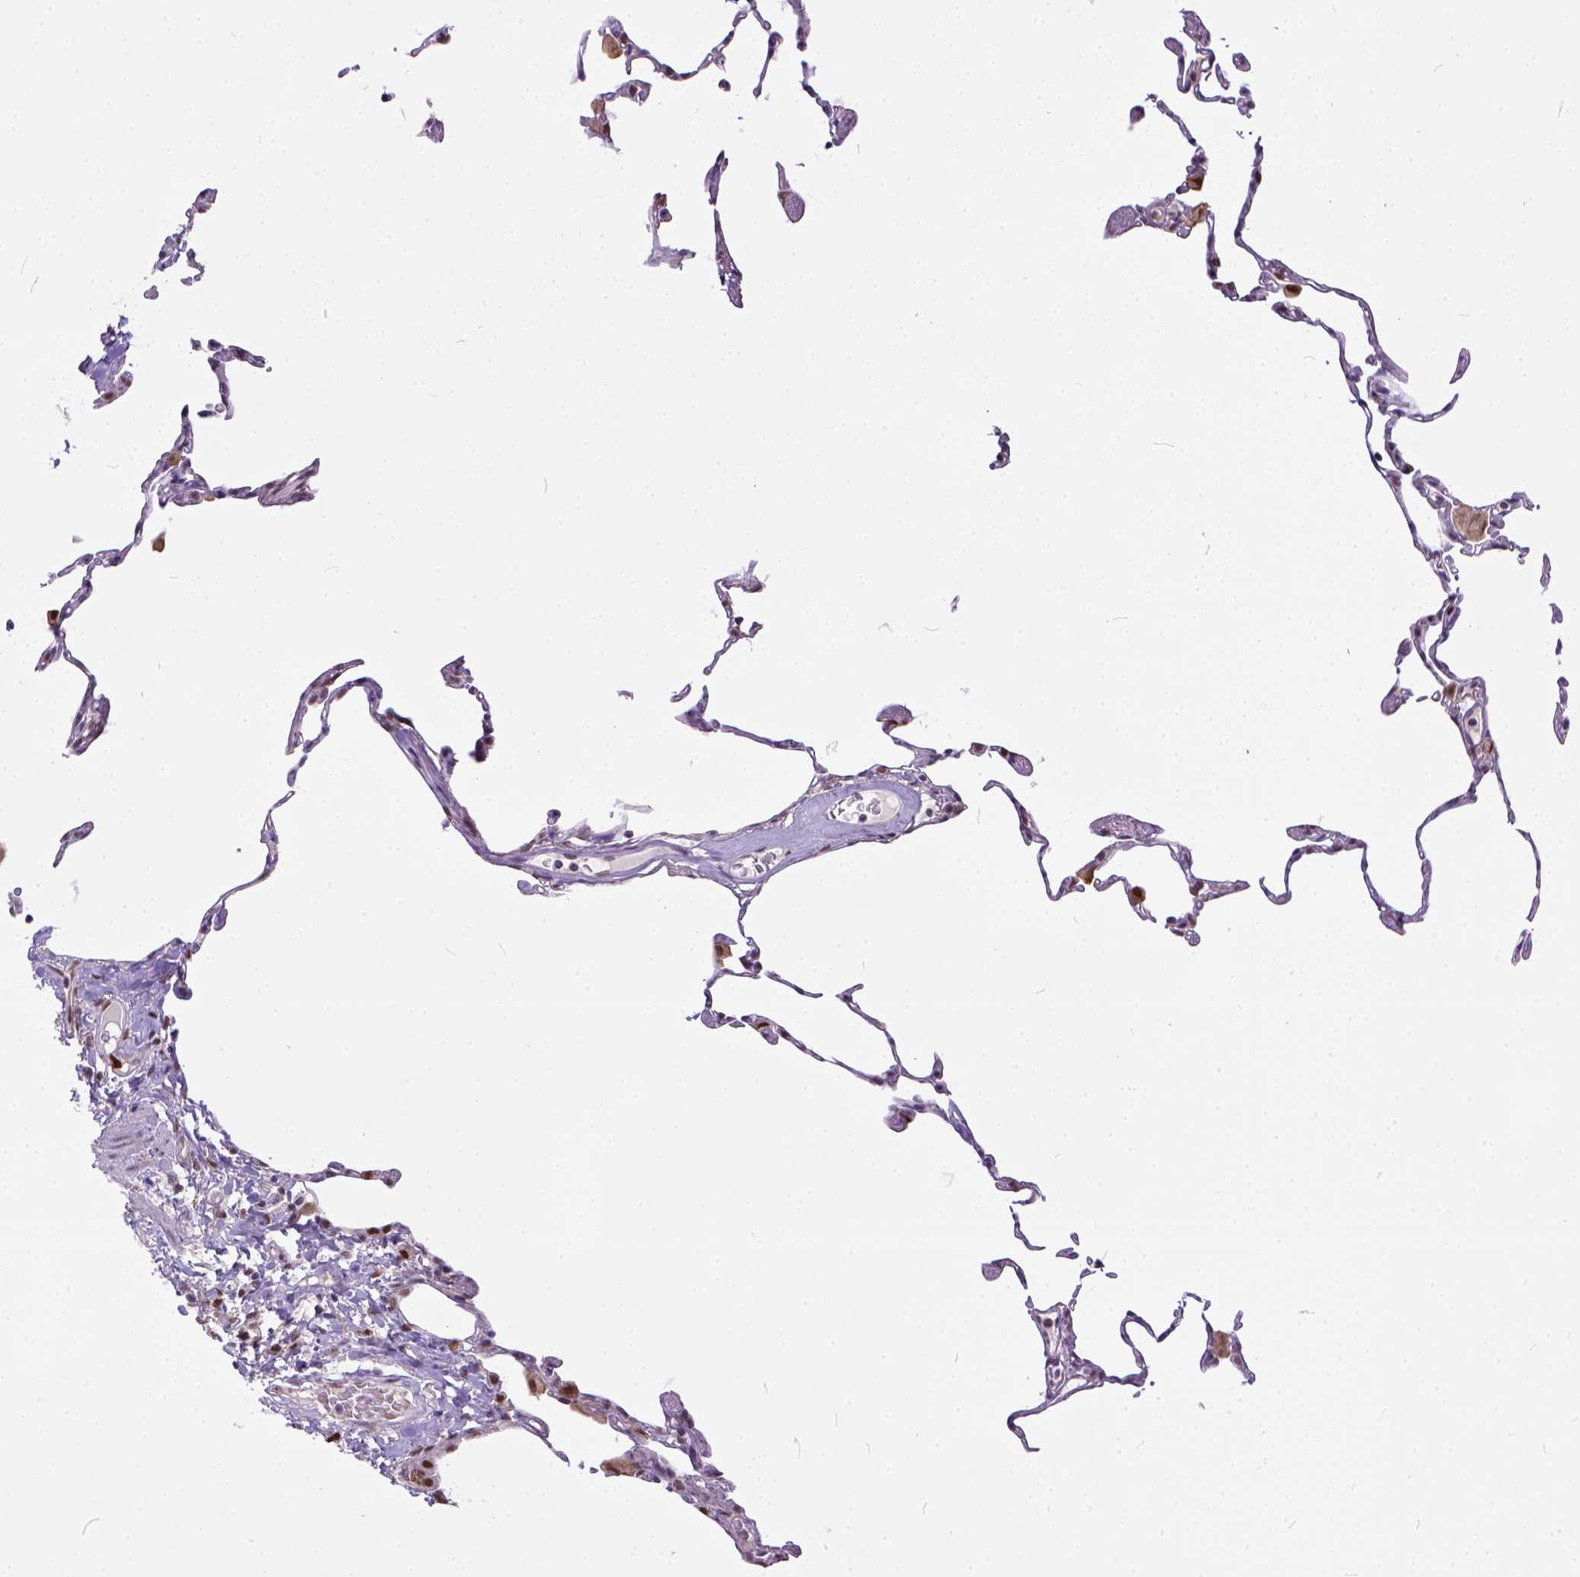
{"staining": {"intensity": "negative", "quantity": "none", "location": "none"}, "tissue": "lung", "cell_type": "Alveolar cells", "image_type": "normal", "snomed": [{"axis": "morphology", "description": "Normal tissue, NOS"}, {"axis": "topography", "description": "Lung"}], "caption": "Immunohistochemistry (IHC) photomicrograph of benign lung stained for a protein (brown), which shows no positivity in alveolar cells. The staining was performed using DAB to visualize the protein expression in brown, while the nuclei were stained in blue with hematoxylin (Magnification: 20x).", "gene": "ERCC1", "patient": {"sex": "female", "age": 57}}